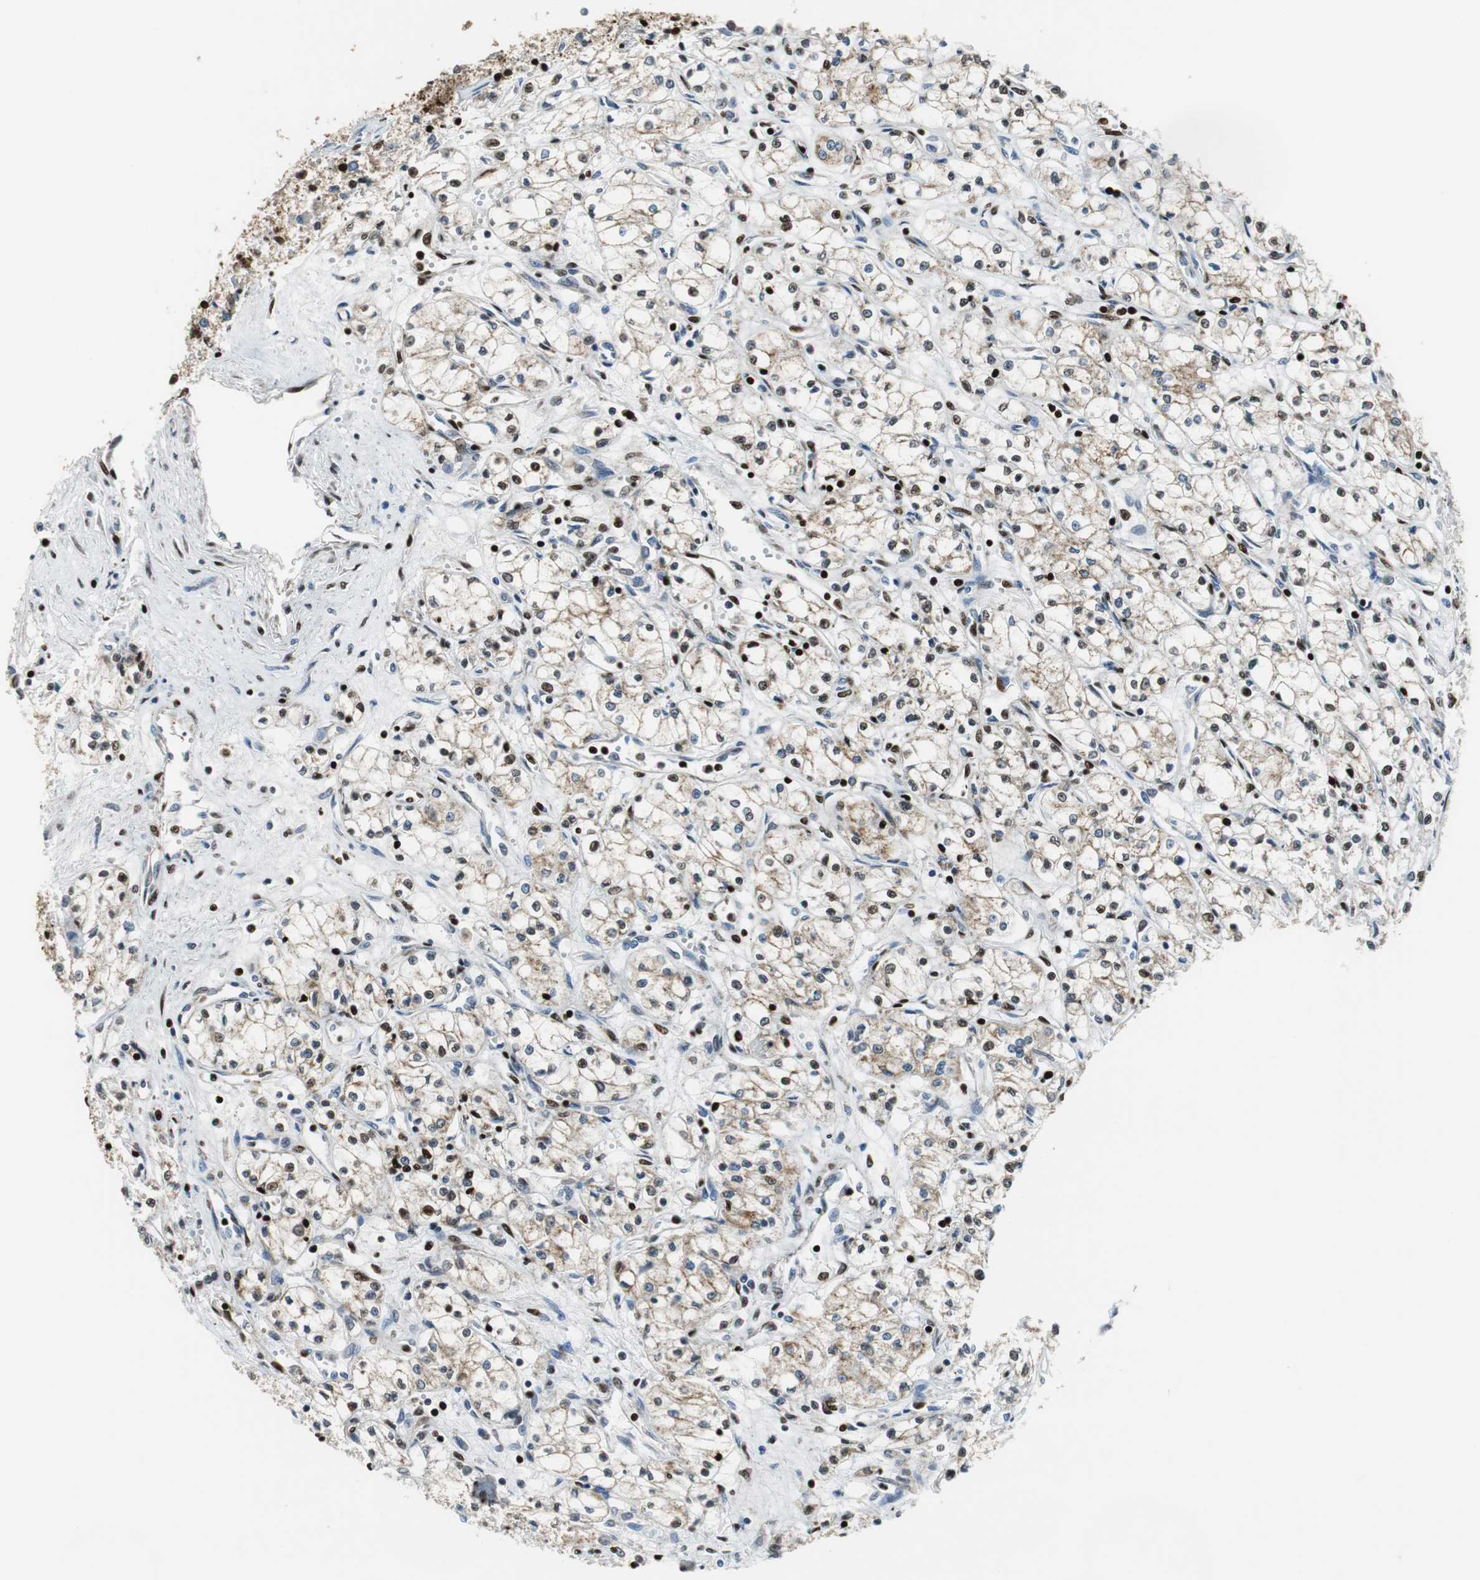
{"staining": {"intensity": "weak", "quantity": "25%-75%", "location": "nuclear"}, "tissue": "renal cancer", "cell_type": "Tumor cells", "image_type": "cancer", "snomed": [{"axis": "morphology", "description": "Normal tissue, NOS"}, {"axis": "morphology", "description": "Adenocarcinoma, NOS"}, {"axis": "topography", "description": "Kidney"}], "caption": "A histopathology image of human renal cancer stained for a protein reveals weak nuclear brown staining in tumor cells. (Stains: DAB (3,3'-diaminobenzidine) in brown, nuclei in blue, Microscopy: brightfield microscopy at high magnification).", "gene": "HDAC1", "patient": {"sex": "male", "age": 59}}